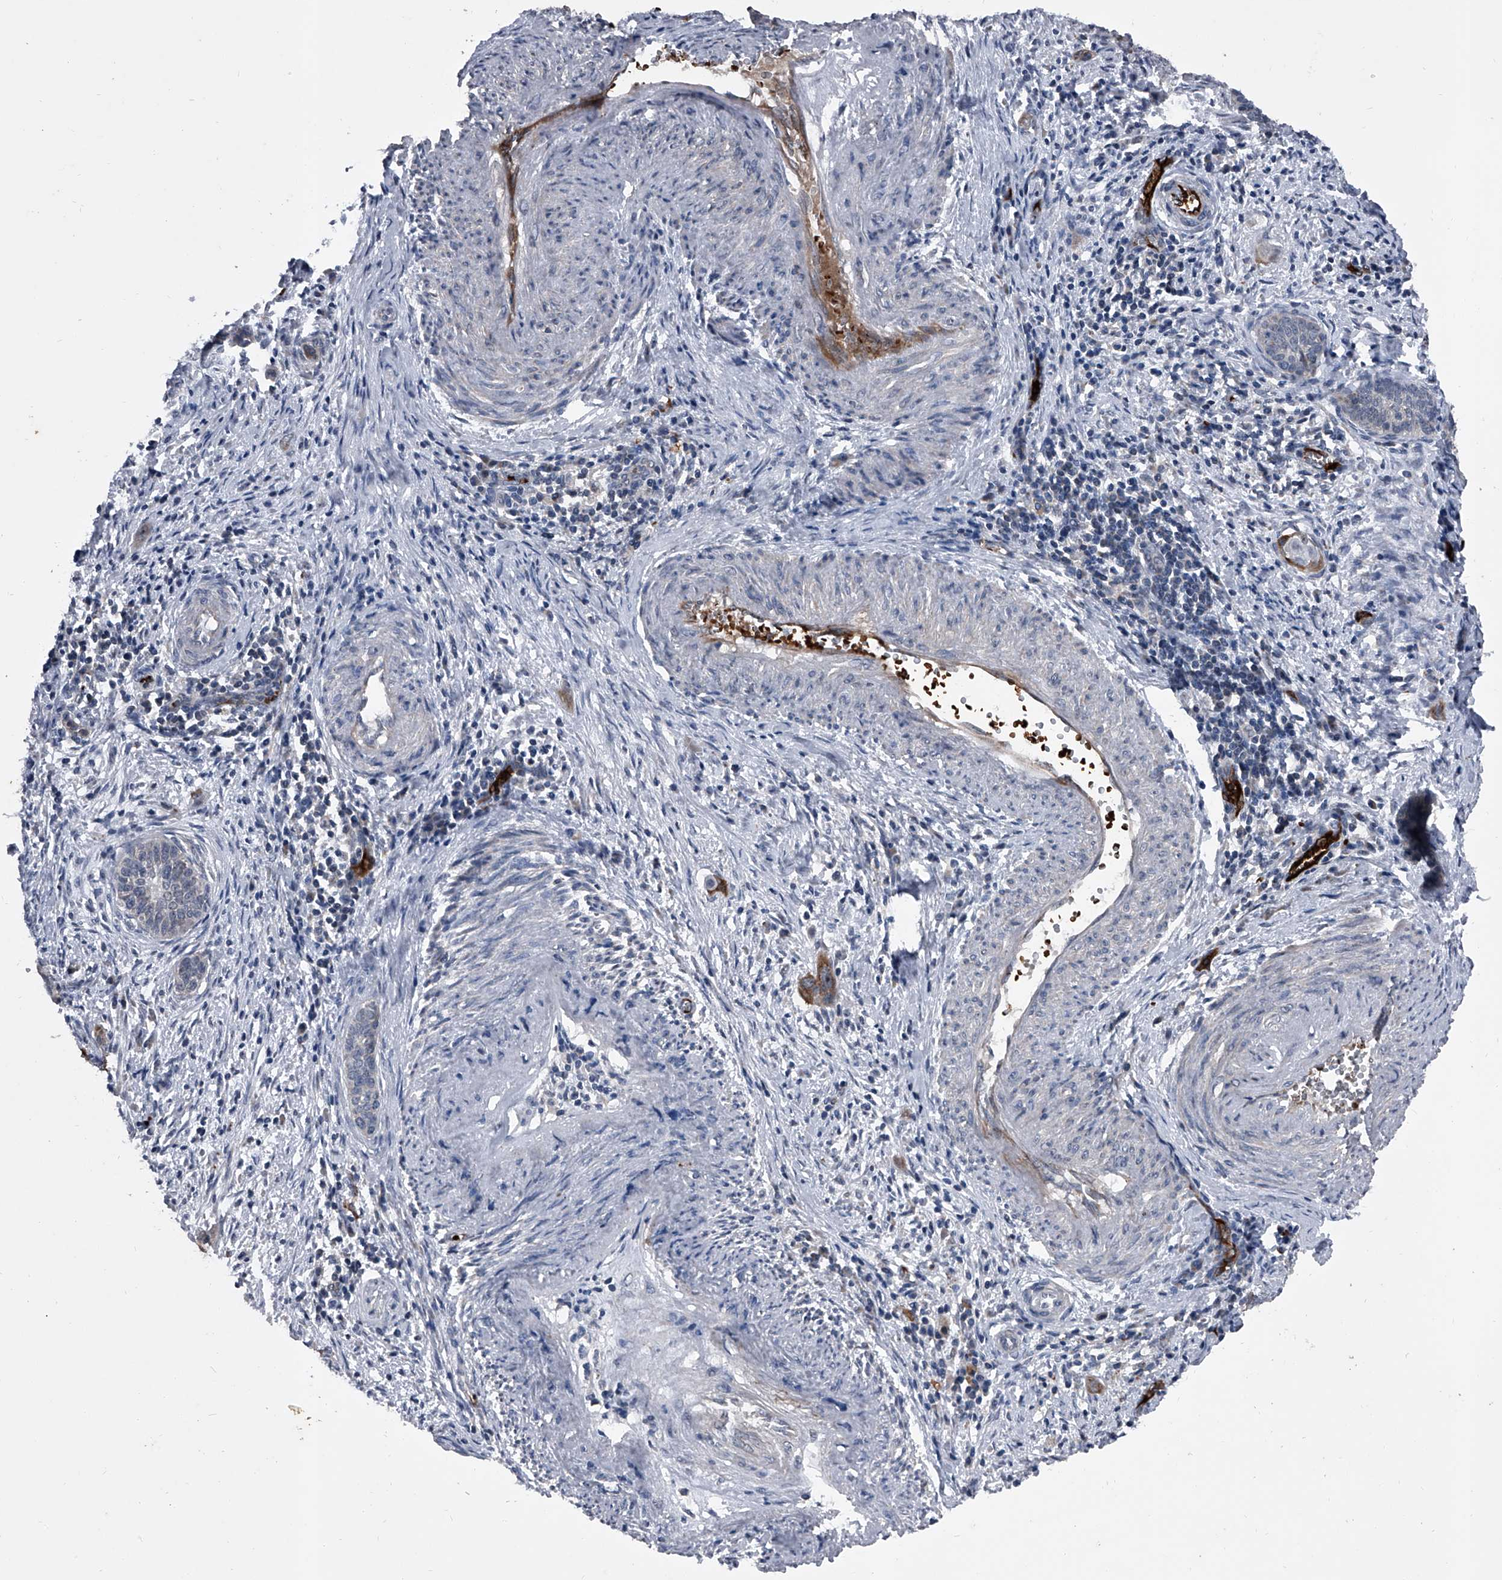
{"staining": {"intensity": "negative", "quantity": "none", "location": "none"}, "tissue": "cervical cancer", "cell_type": "Tumor cells", "image_type": "cancer", "snomed": [{"axis": "morphology", "description": "Squamous cell carcinoma, NOS"}, {"axis": "topography", "description": "Cervix"}], "caption": "Protein analysis of cervical cancer (squamous cell carcinoma) reveals no significant positivity in tumor cells. Brightfield microscopy of immunohistochemistry (IHC) stained with DAB (3,3'-diaminobenzidine) (brown) and hematoxylin (blue), captured at high magnification.", "gene": "CEP85L", "patient": {"sex": "female", "age": 33}}